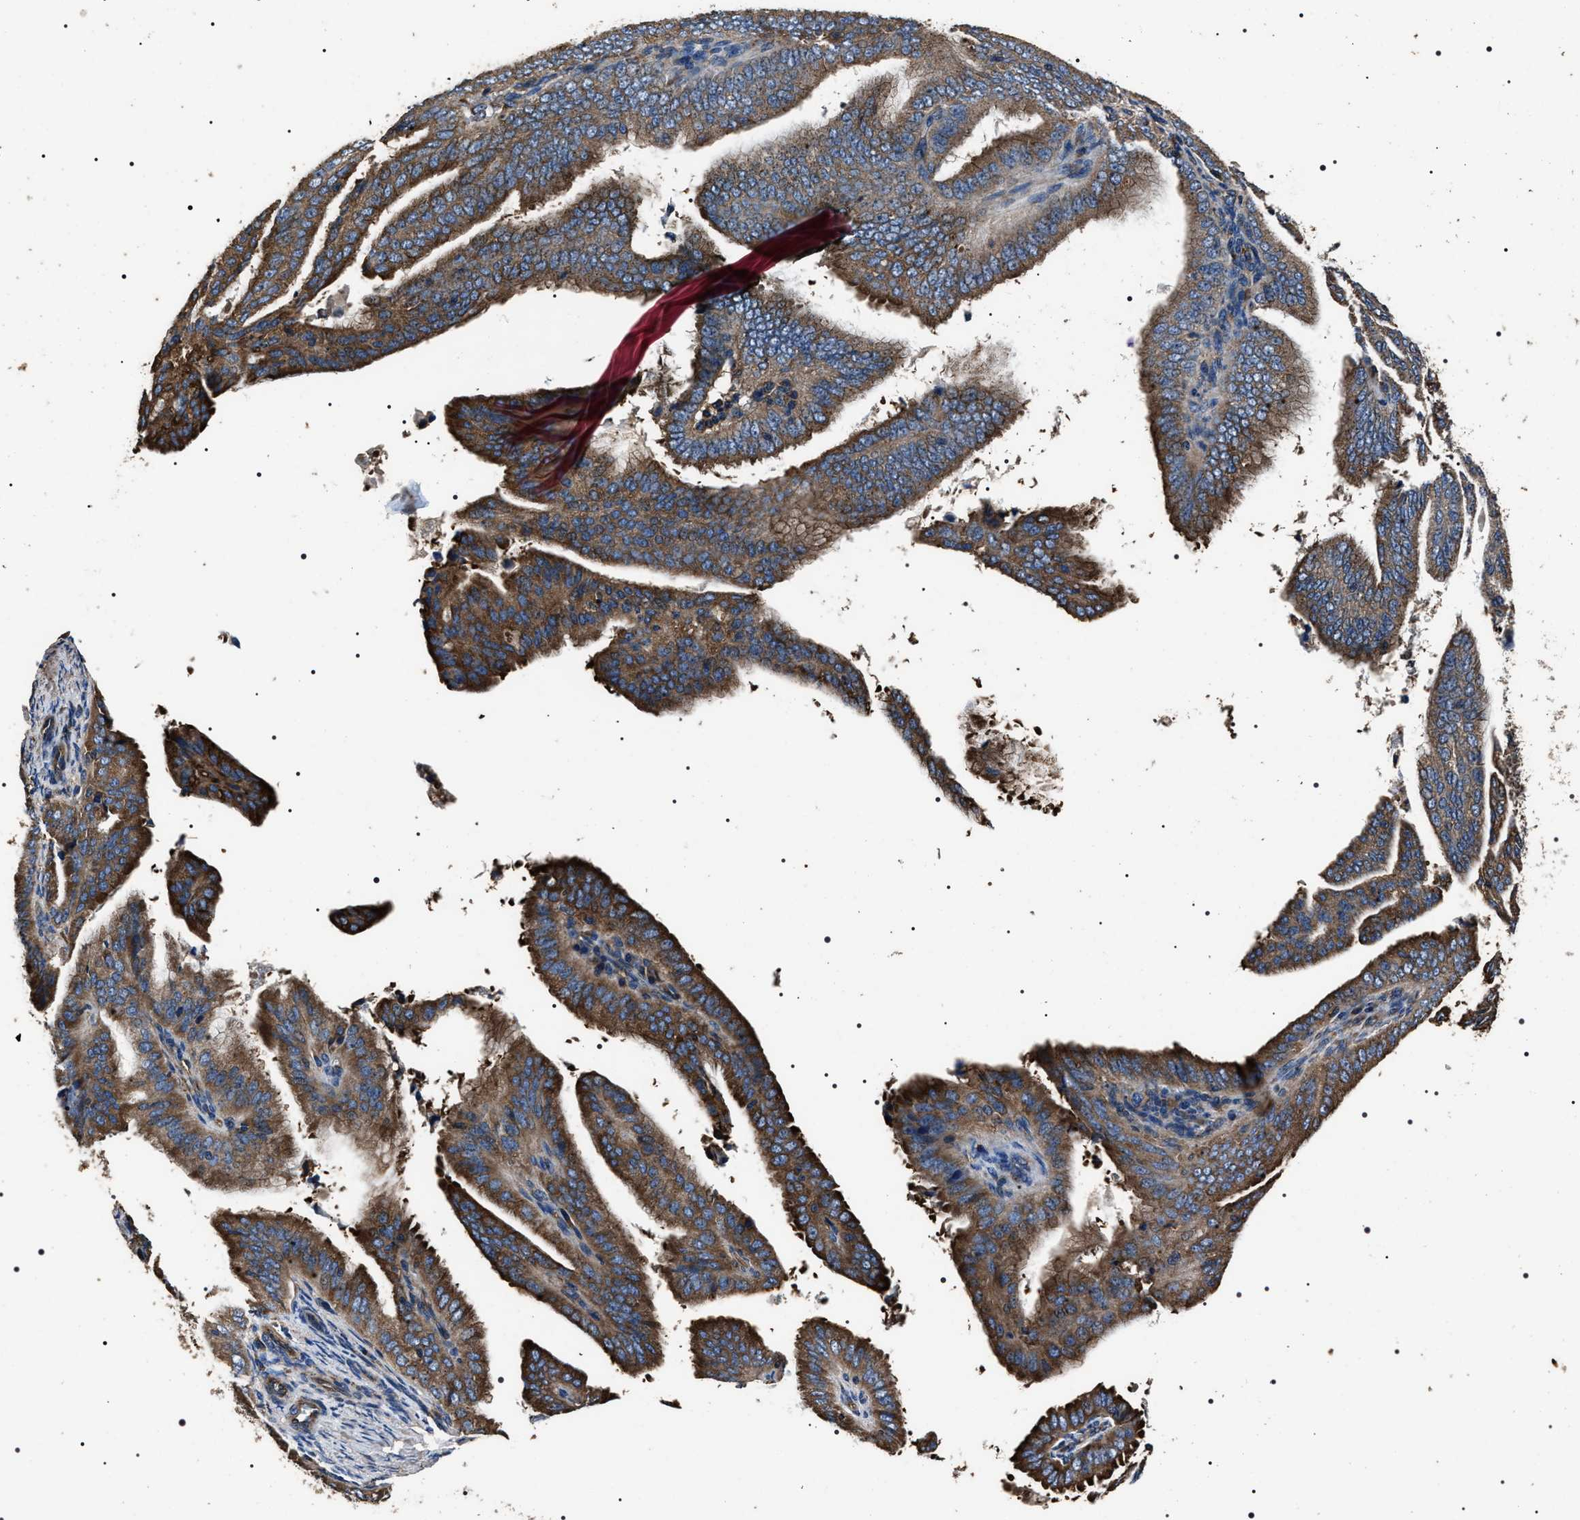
{"staining": {"intensity": "strong", "quantity": "25%-75%", "location": "cytoplasmic/membranous"}, "tissue": "endometrial cancer", "cell_type": "Tumor cells", "image_type": "cancer", "snomed": [{"axis": "morphology", "description": "Adenocarcinoma, NOS"}, {"axis": "topography", "description": "Endometrium"}], "caption": "A histopathology image of human adenocarcinoma (endometrial) stained for a protein shows strong cytoplasmic/membranous brown staining in tumor cells.", "gene": "HSCB", "patient": {"sex": "female", "age": 58}}